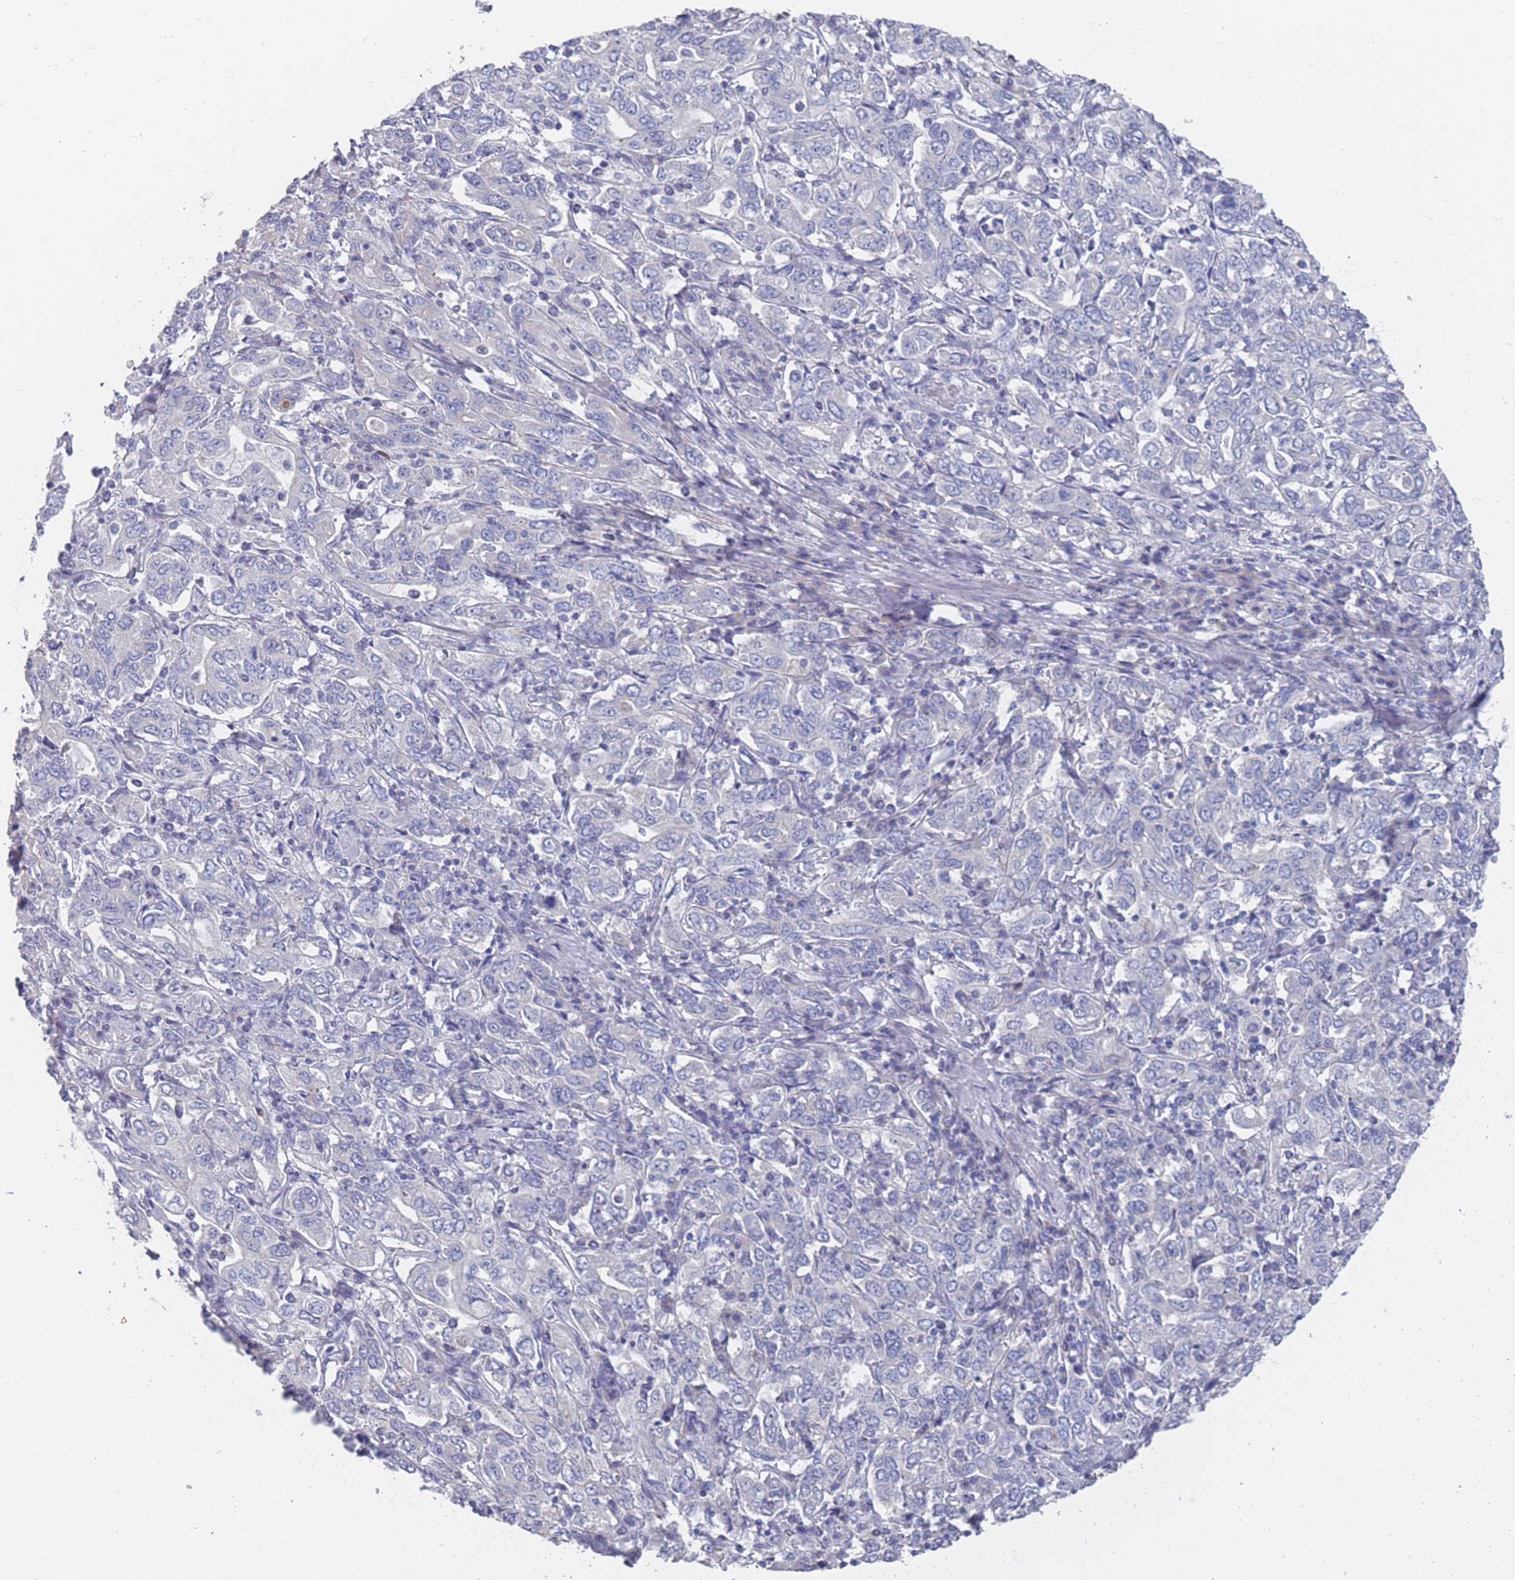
{"staining": {"intensity": "negative", "quantity": "none", "location": "none"}, "tissue": "stomach cancer", "cell_type": "Tumor cells", "image_type": "cancer", "snomed": [{"axis": "morphology", "description": "Adenocarcinoma, NOS"}, {"axis": "topography", "description": "Stomach, upper"}, {"axis": "topography", "description": "Stomach"}], "caption": "This is an immunohistochemistry (IHC) image of human stomach adenocarcinoma. There is no positivity in tumor cells.", "gene": "PIGU", "patient": {"sex": "male", "age": 62}}